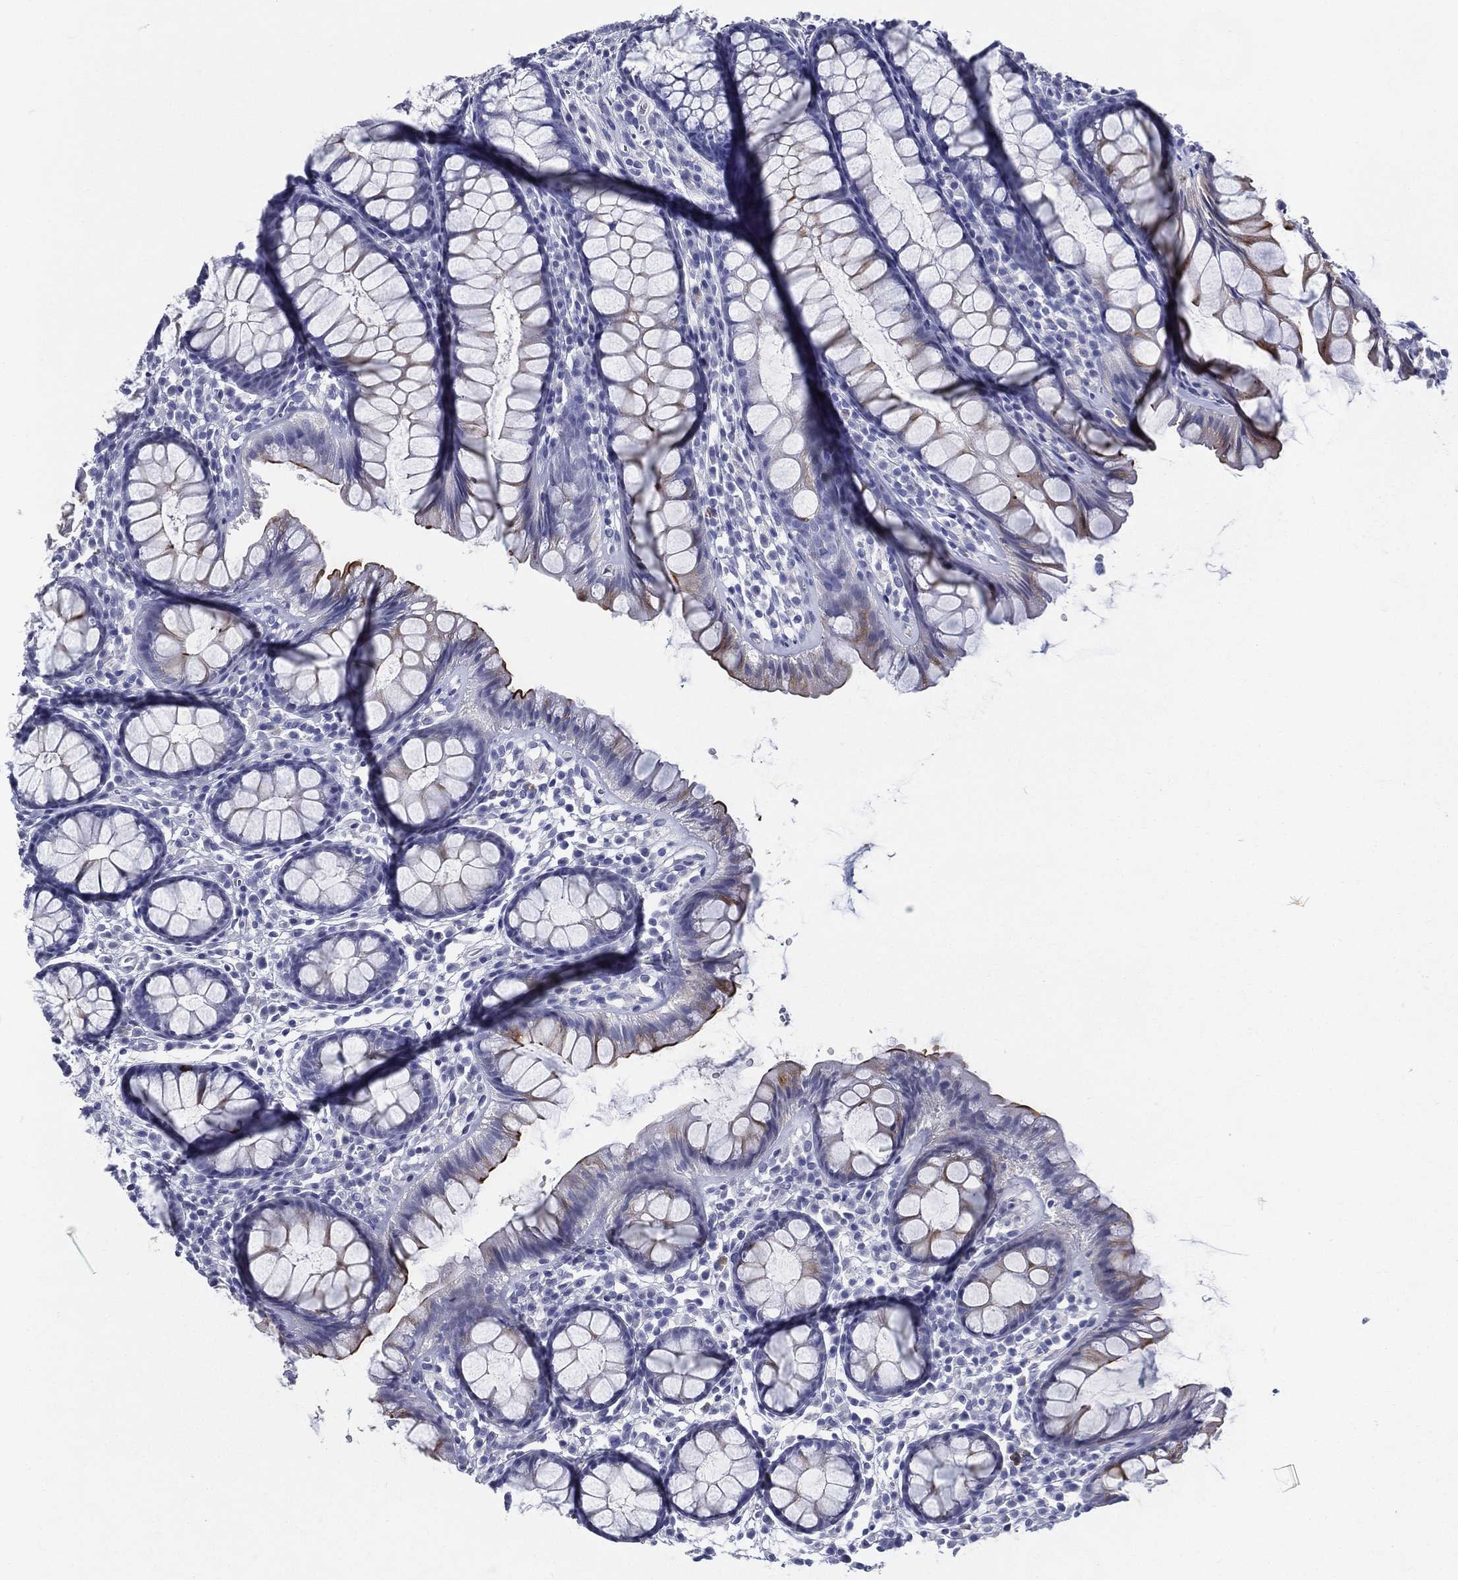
{"staining": {"intensity": "negative", "quantity": "none", "location": "none"}, "tissue": "colon", "cell_type": "Endothelial cells", "image_type": "normal", "snomed": [{"axis": "morphology", "description": "Normal tissue, NOS"}, {"axis": "topography", "description": "Colon"}], "caption": "High power microscopy histopathology image of an immunohistochemistry micrograph of benign colon, revealing no significant positivity in endothelial cells.", "gene": "ACE2", "patient": {"sex": "male", "age": 76}}